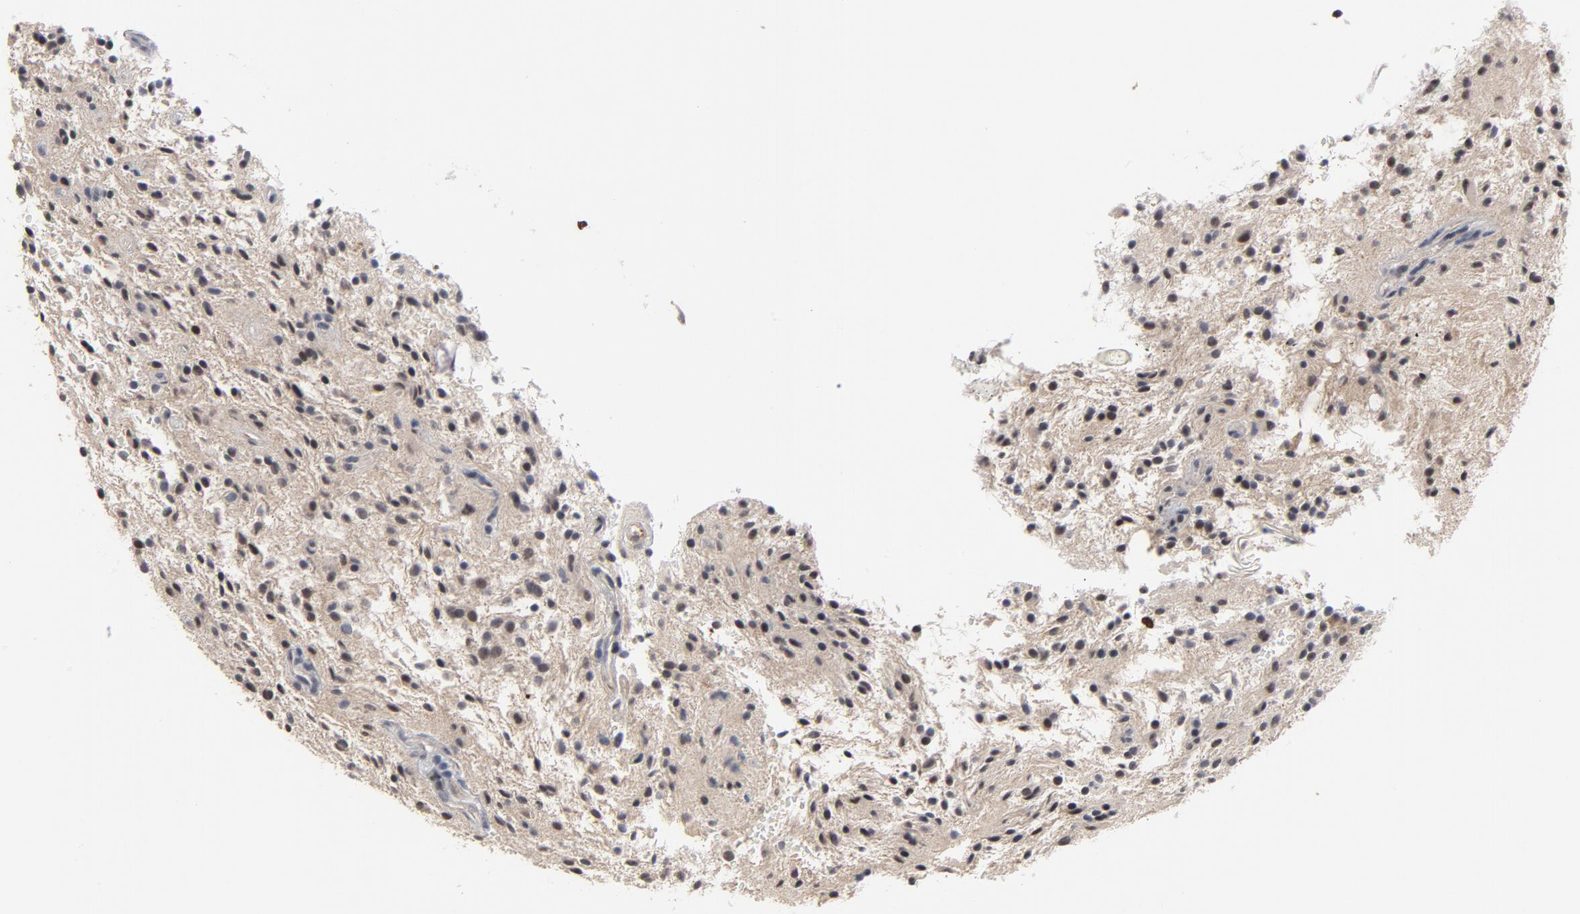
{"staining": {"intensity": "negative", "quantity": "none", "location": "none"}, "tissue": "glioma", "cell_type": "Tumor cells", "image_type": "cancer", "snomed": [{"axis": "morphology", "description": "Glioma, malignant, NOS"}, {"axis": "topography", "description": "Cerebellum"}], "caption": "Tumor cells are negative for protein expression in human glioma (malignant).", "gene": "RTL5", "patient": {"sex": "female", "age": 10}}